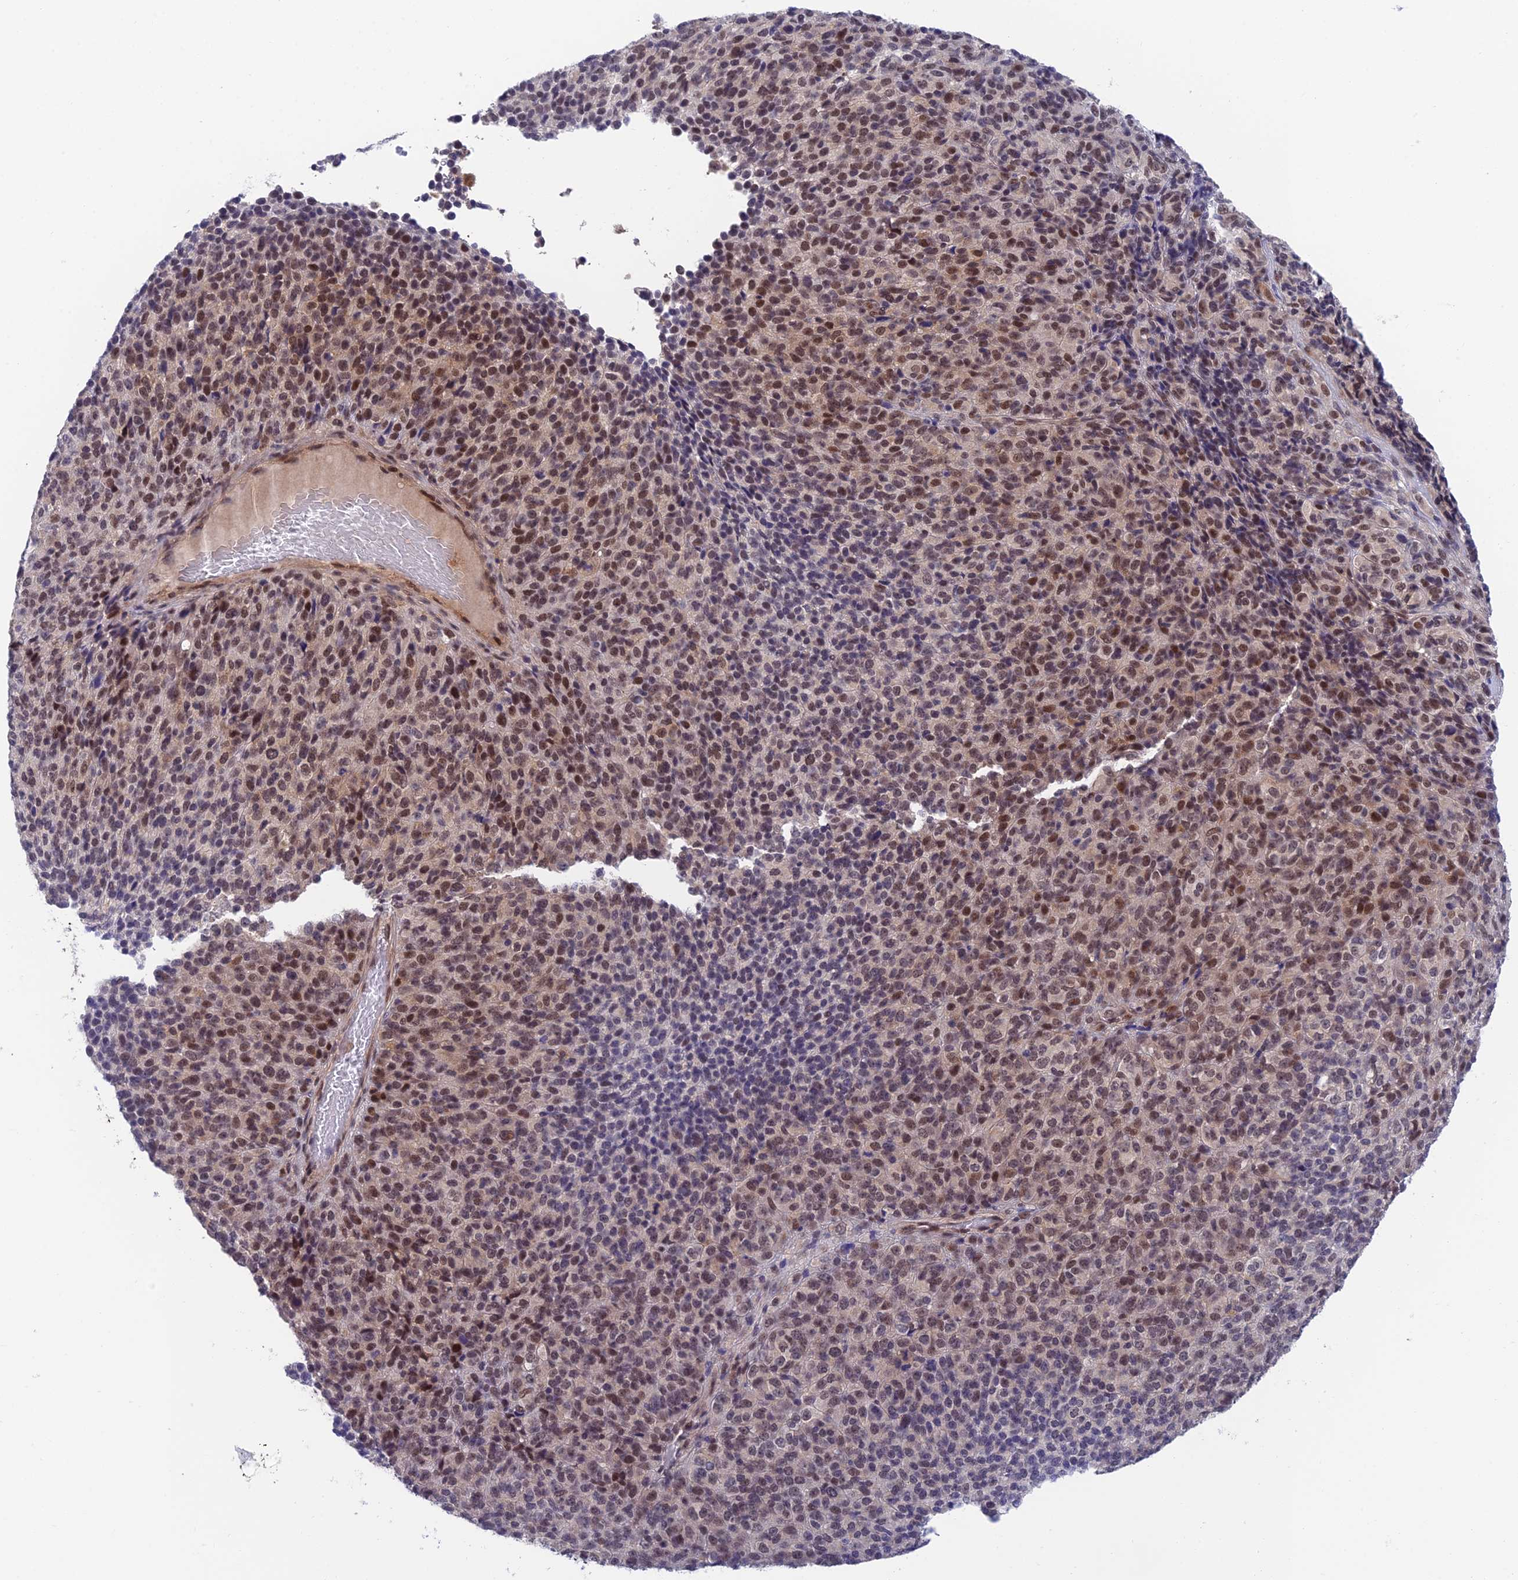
{"staining": {"intensity": "moderate", "quantity": ">75%", "location": "nuclear"}, "tissue": "melanoma", "cell_type": "Tumor cells", "image_type": "cancer", "snomed": [{"axis": "morphology", "description": "Malignant melanoma, Metastatic site"}, {"axis": "topography", "description": "Brain"}], "caption": "A photomicrograph of malignant melanoma (metastatic site) stained for a protein exhibits moderate nuclear brown staining in tumor cells.", "gene": "NSMCE1", "patient": {"sex": "female", "age": 56}}